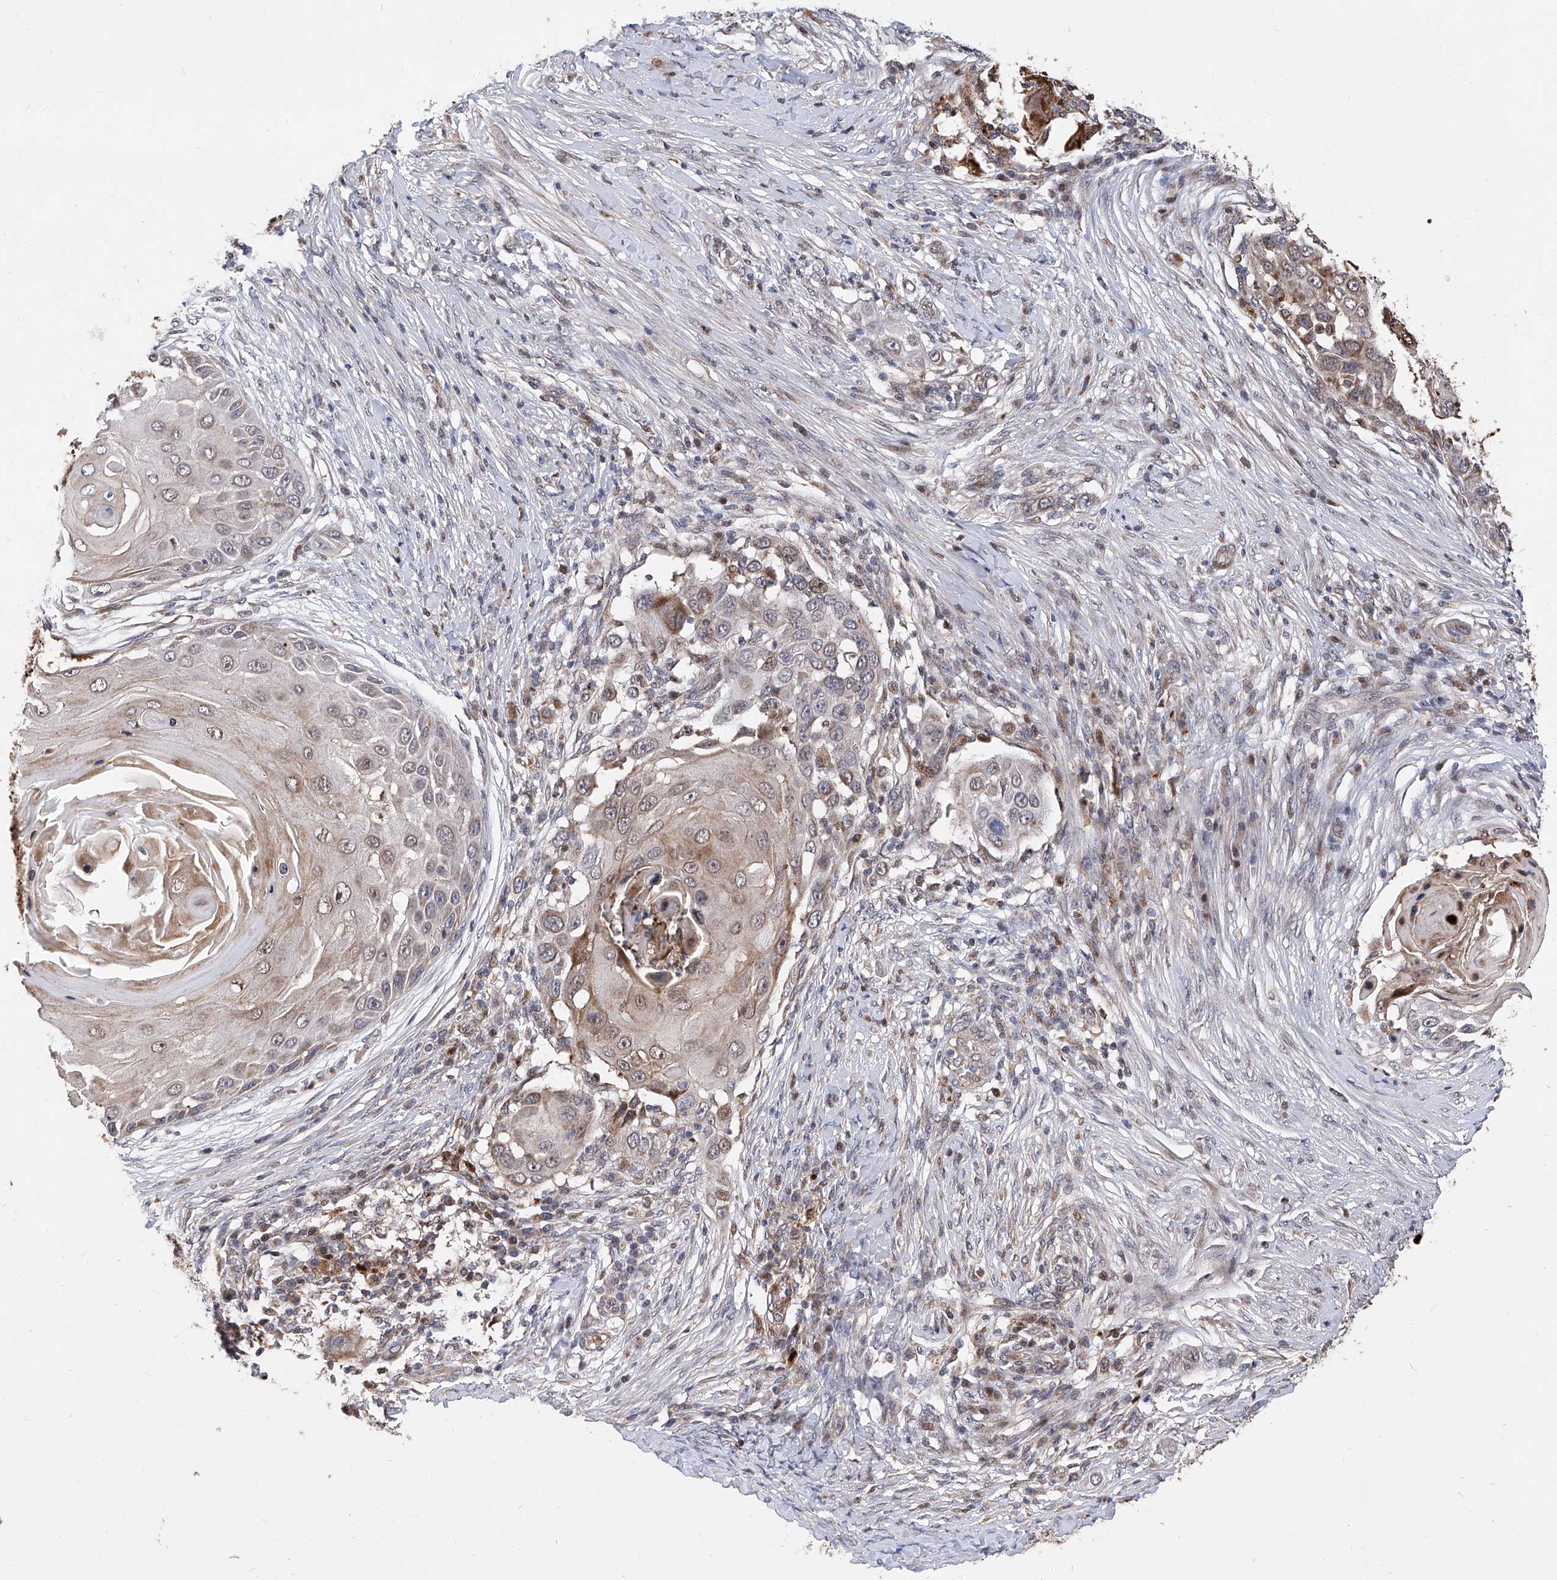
{"staining": {"intensity": "moderate", "quantity": "25%-75%", "location": "nuclear"}, "tissue": "skin cancer", "cell_type": "Tumor cells", "image_type": "cancer", "snomed": [{"axis": "morphology", "description": "Squamous cell carcinoma, NOS"}, {"axis": "topography", "description": "Skin"}], "caption": "A photomicrograph of human skin squamous cell carcinoma stained for a protein shows moderate nuclear brown staining in tumor cells.", "gene": "FARP2", "patient": {"sex": "female", "age": 44}}